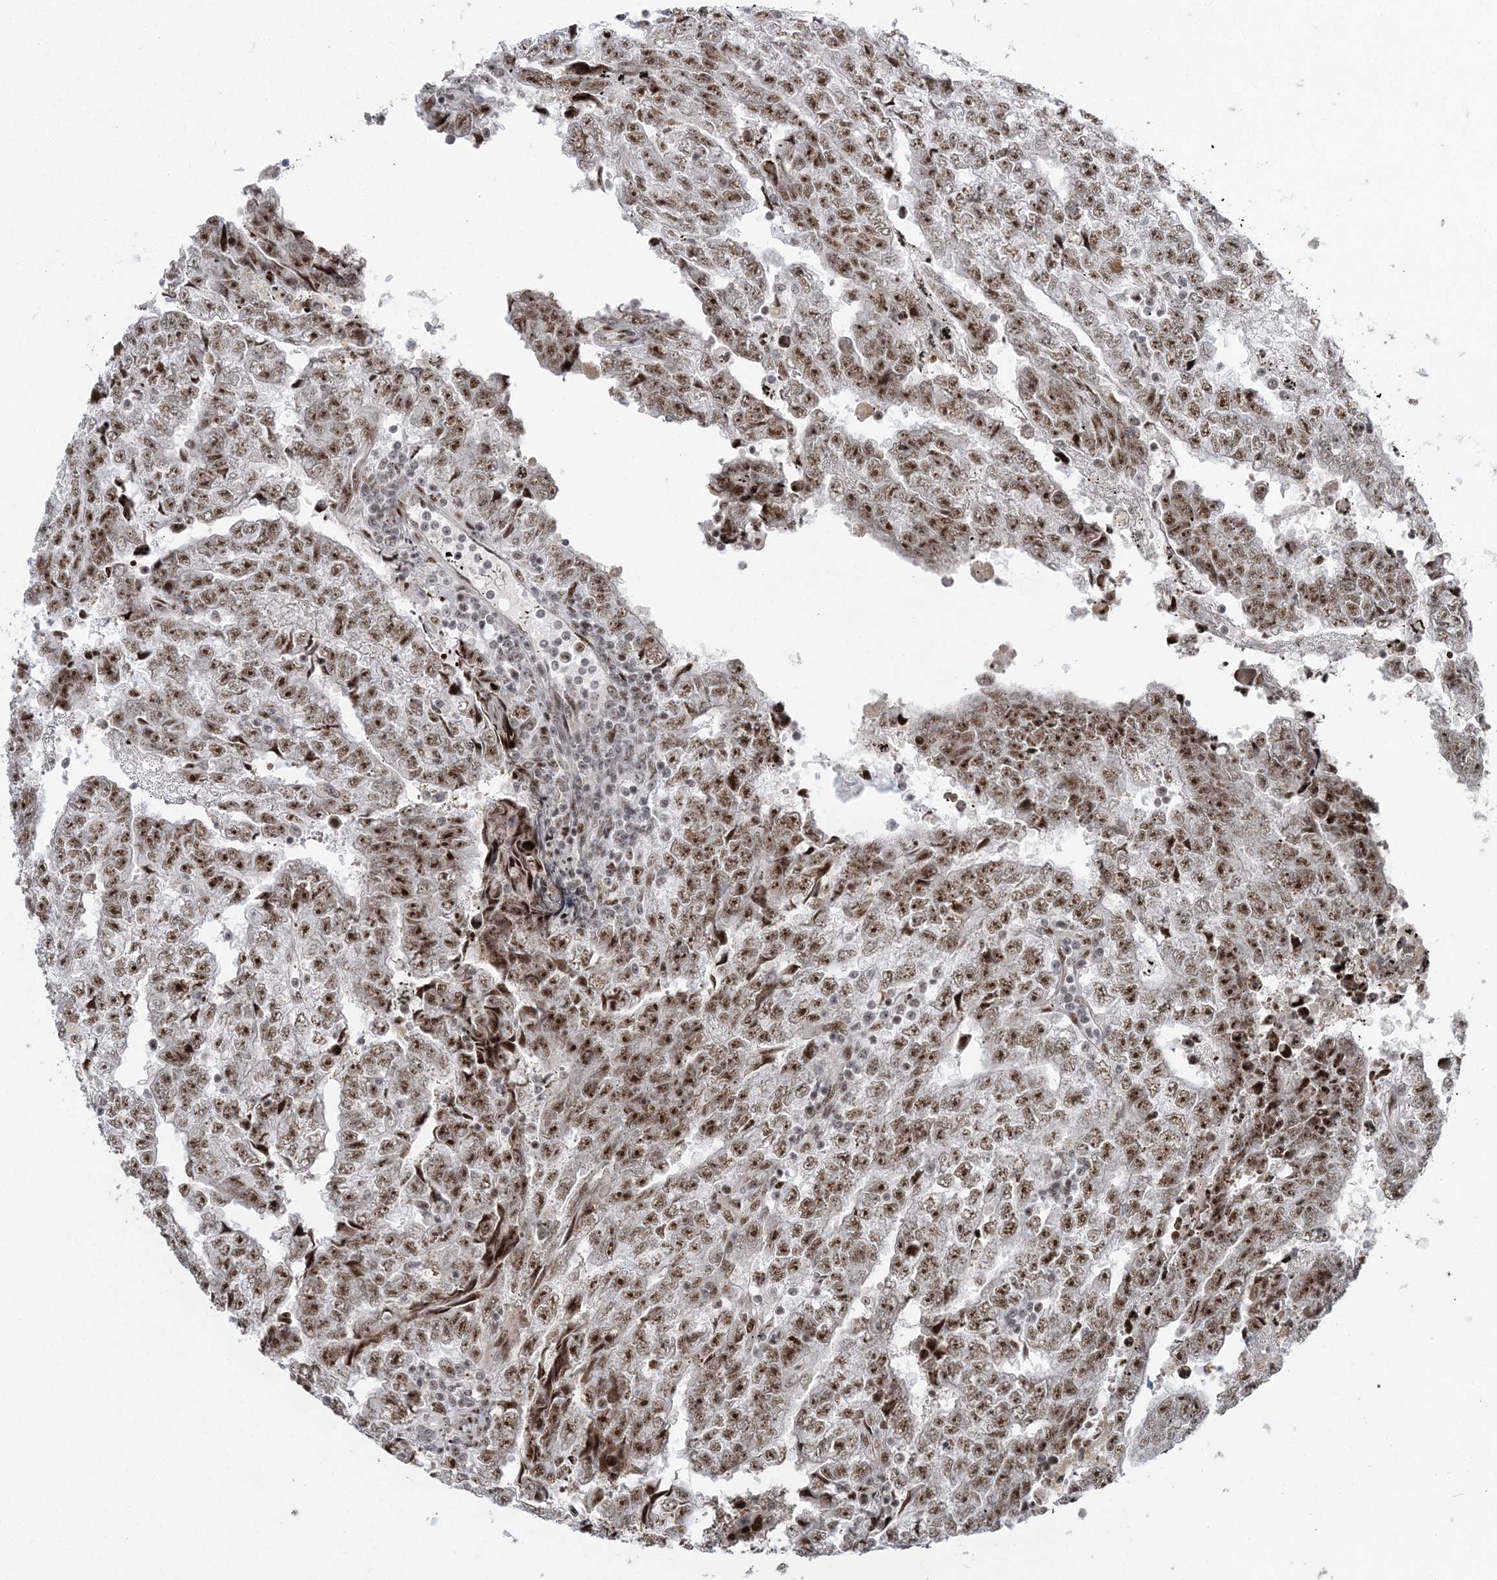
{"staining": {"intensity": "moderate", "quantity": ">75%", "location": "nuclear"}, "tissue": "testis cancer", "cell_type": "Tumor cells", "image_type": "cancer", "snomed": [{"axis": "morphology", "description": "Carcinoma, Embryonal, NOS"}, {"axis": "topography", "description": "Testis"}], "caption": "Testis embryonal carcinoma stained with a protein marker displays moderate staining in tumor cells.", "gene": "CWC22", "patient": {"sex": "male", "age": 25}}